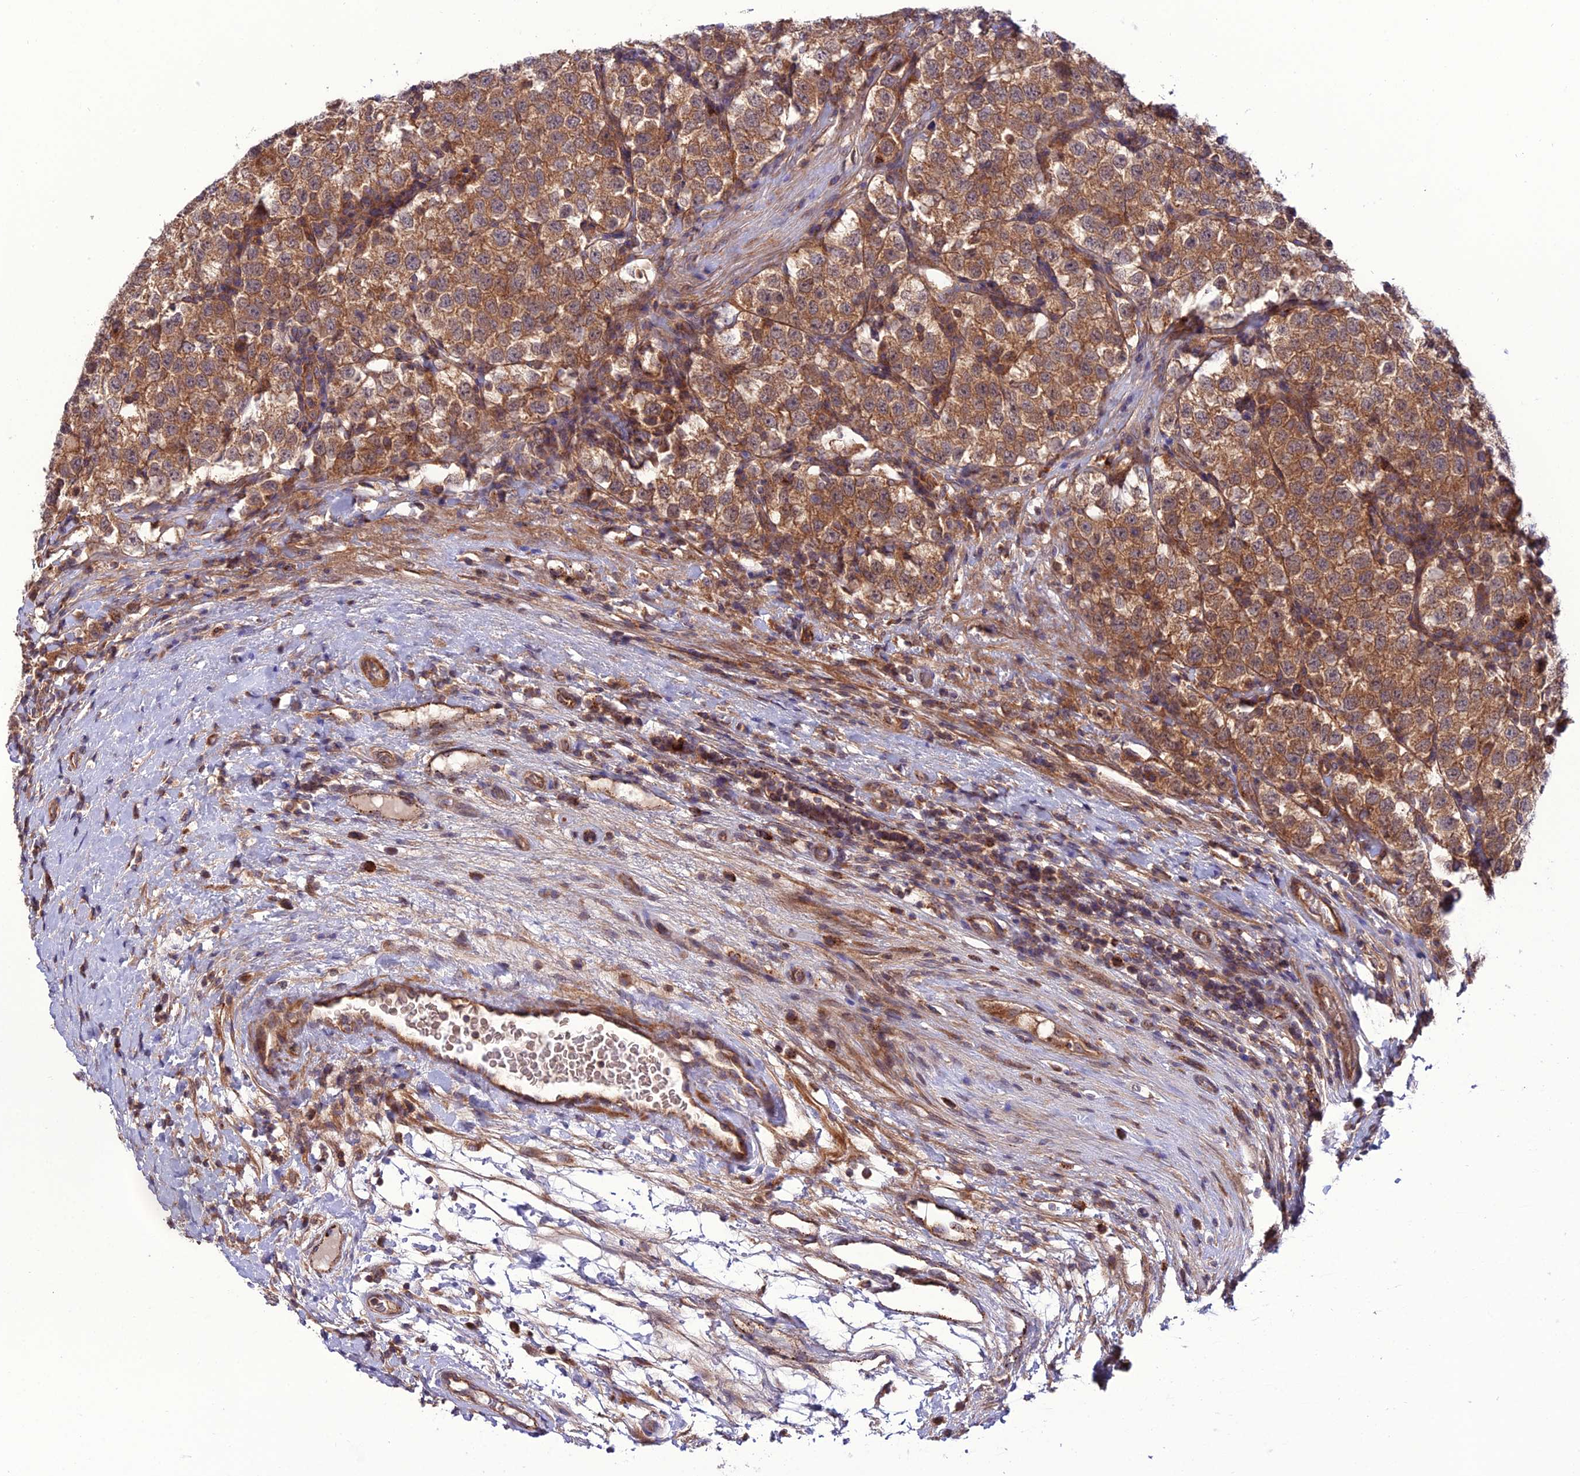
{"staining": {"intensity": "moderate", "quantity": ">75%", "location": "cytoplasmic/membranous"}, "tissue": "testis cancer", "cell_type": "Tumor cells", "image_type": "cancer", "snomed": [{"axis": "morphology", "description": "Seminoma, NOS"}, {"axis": "topography", "description": "Testis"}], "caption": "A brown stain highlights moderate cytoplasmic/membranous staining of a protein in human testis cancer (seminoma) tumor cells. (Stains: DAB in brown, nuclei in blue, Microscopy: brightfield microscopy at high magnification).", "gene": "PPIL3", "patient": {"sex": "male", "age": 34}}